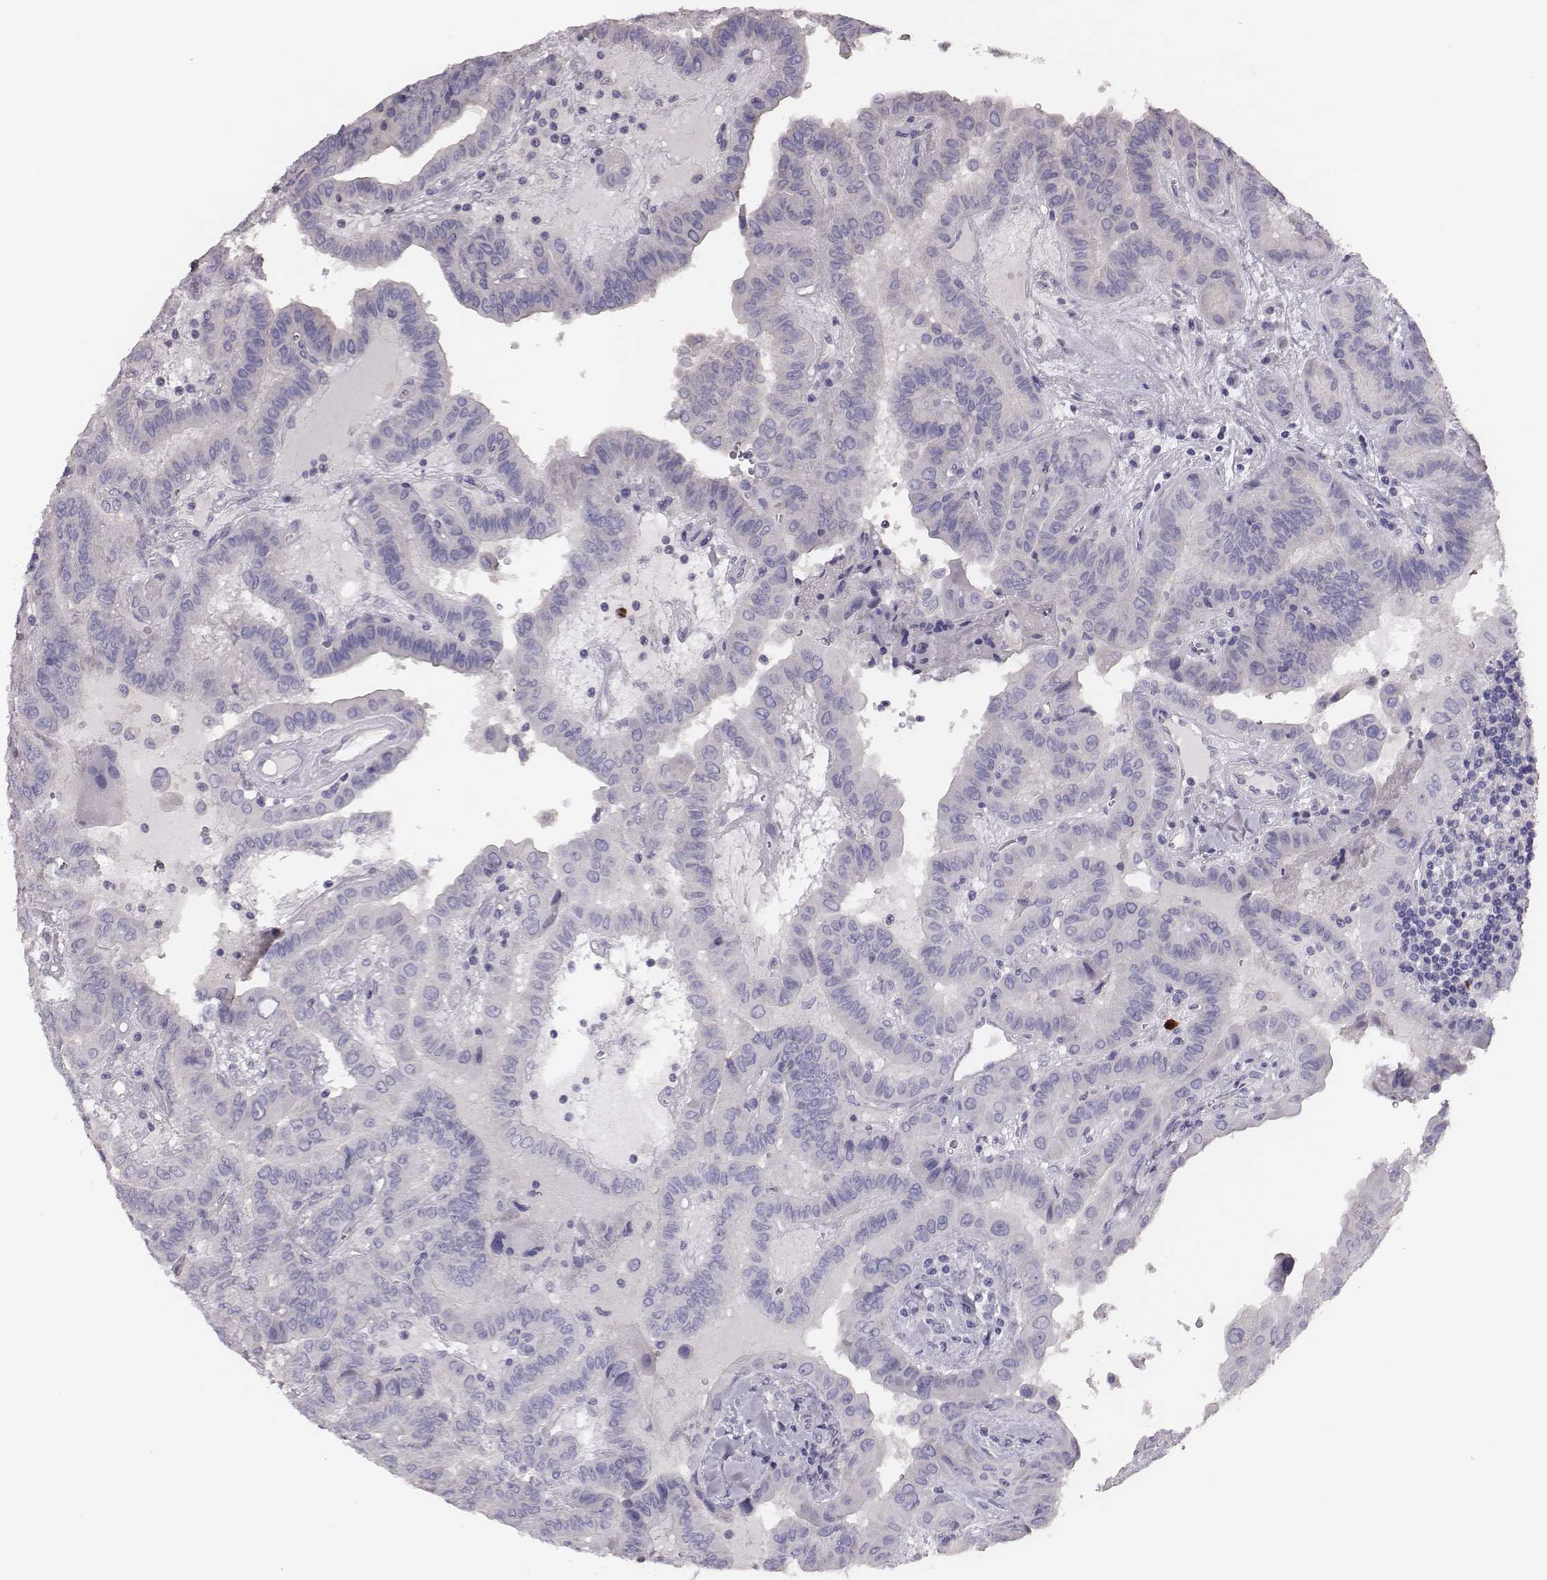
{"staining": {"intensity": "negative", "quantity": "none", "location": "none"}, "tissue": "thyroid cancer", "cell_type": "Tumor cells", "image_type": "cancer", "snomed": [{"axis": "morphology", "description": "Papillary adenocarcinoma, NOS"}, {"axis": "topography", "description": "Thyroid gland"}], "caption": "Thyroid cancer (papillary adenocarcinoma) was stained to show a protein in brown. There is no significant positivity in tumor cells. (Stains: DAB (3,3'-diaminobenzidine) IHC with hematoxylin counter stain, Microscopy: brightfield microscopy at high magnification).", "gene": "P2RY10", "patient": {"sex": "female", "age": 37}}